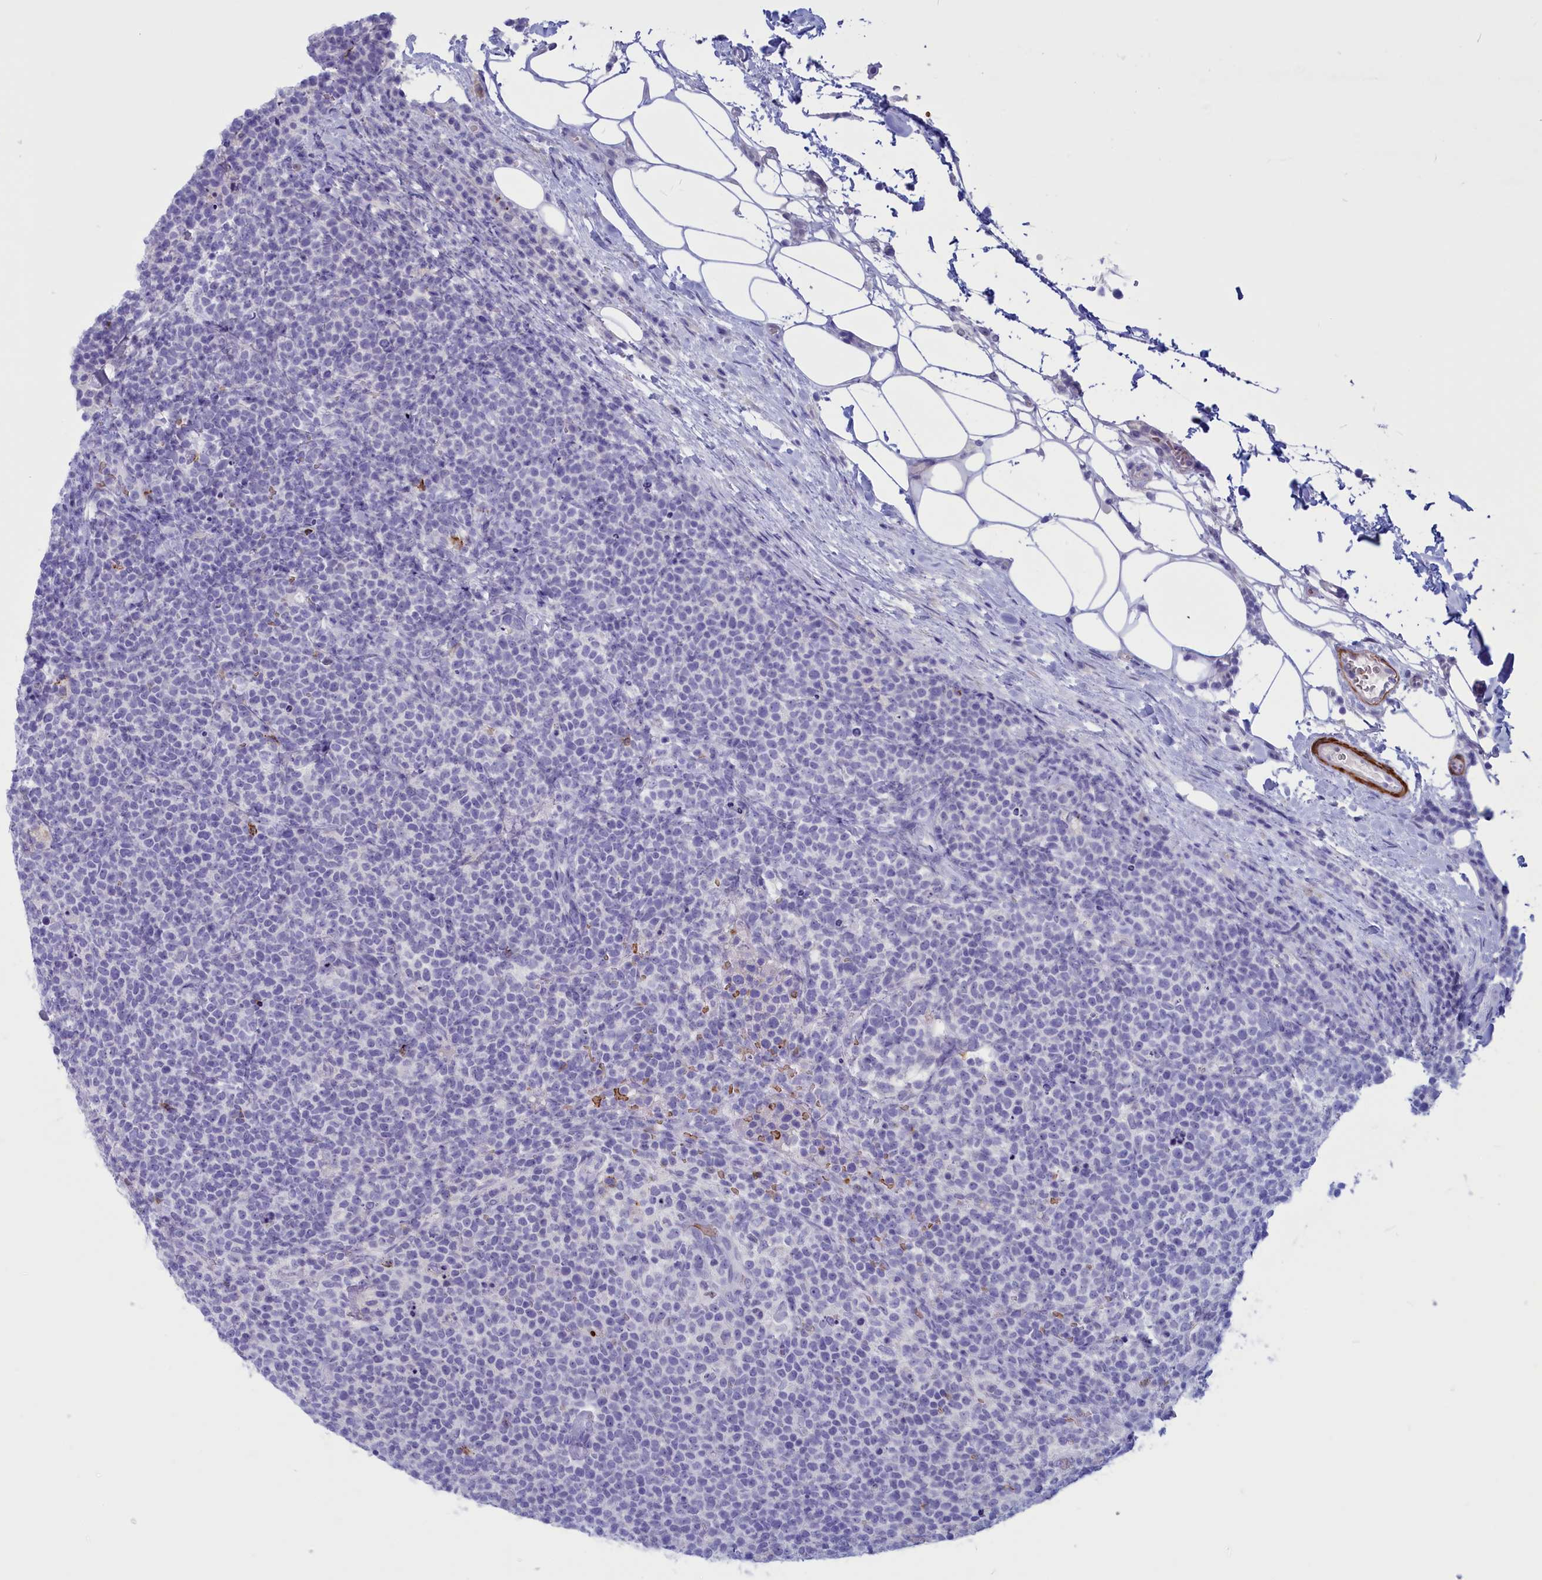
{"staining": {"intensity": "negative", "quantity": "none", "location": "none"}, "tissue": "lymphoma", "cell_type": "Tumor cells", "image_type": "cancer", "snomed": [{"axis": "morphology", "description": "Malignant lymphoma, non-Hodgkin's type, High grade"}, {"axis": "topography", "description": "Lymph node"}], "caption": "A high-resolution histopathology image shows immunohistochemistry (IHC) staining of lymphoma, which shows no significant staining in tumor cells.", "gene": "GAPDHS", "patient": {"sex": "male", "age": 61}}